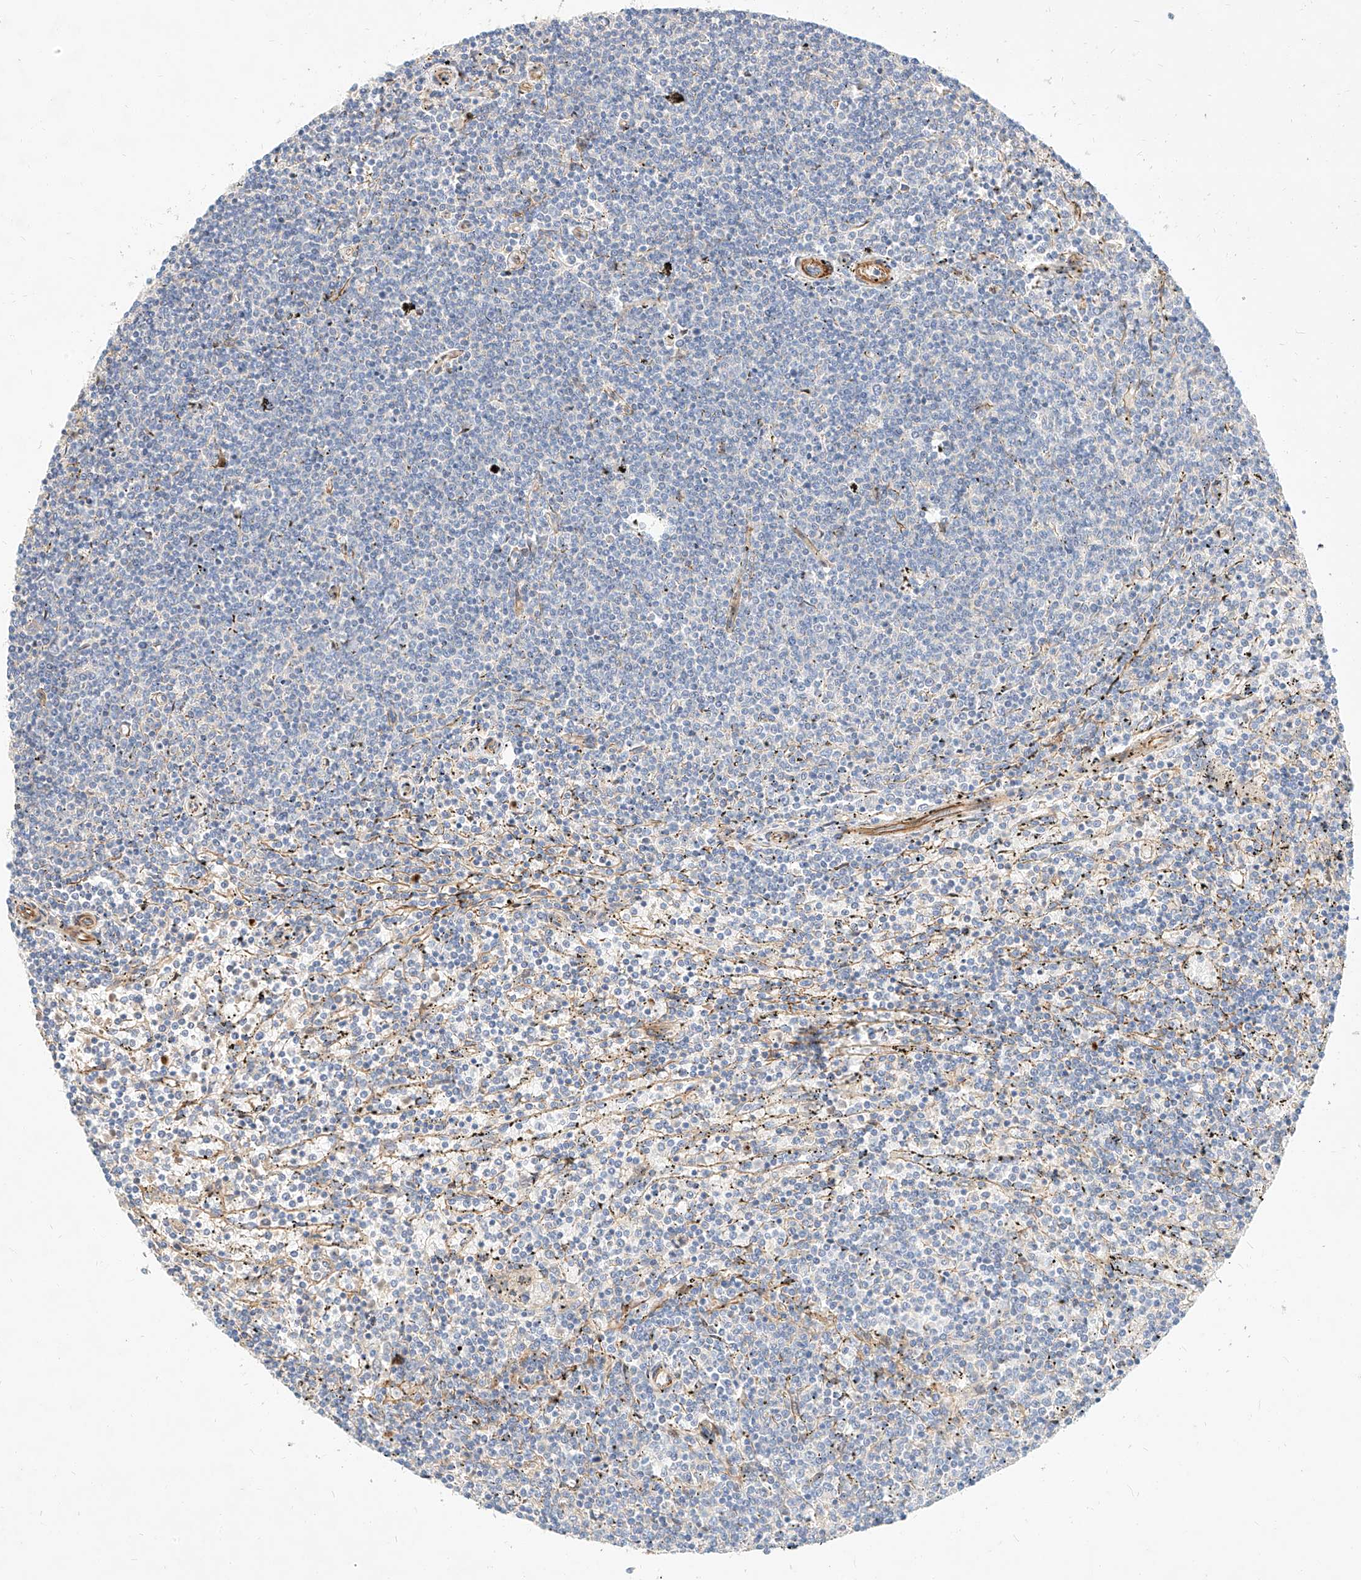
{"staining": {"intensity": "negative", "quantity": "none", "location": "none"}, "tissue": "lymphoma", "cell_type": "Tumor cells", "image_type": "cancer", "snomed": [{"axis": "morphology", "description": "Malignant lymphoma, non-Hodgkin's type, Low grade"}, {"axis": "topography", "description": "Spleen"}], "caption": "A histopathology image of human lymphoma is negative for staining in tumor cells.", "gene": "KCNH5", "patient": {"sex": "female", "age": 50}}